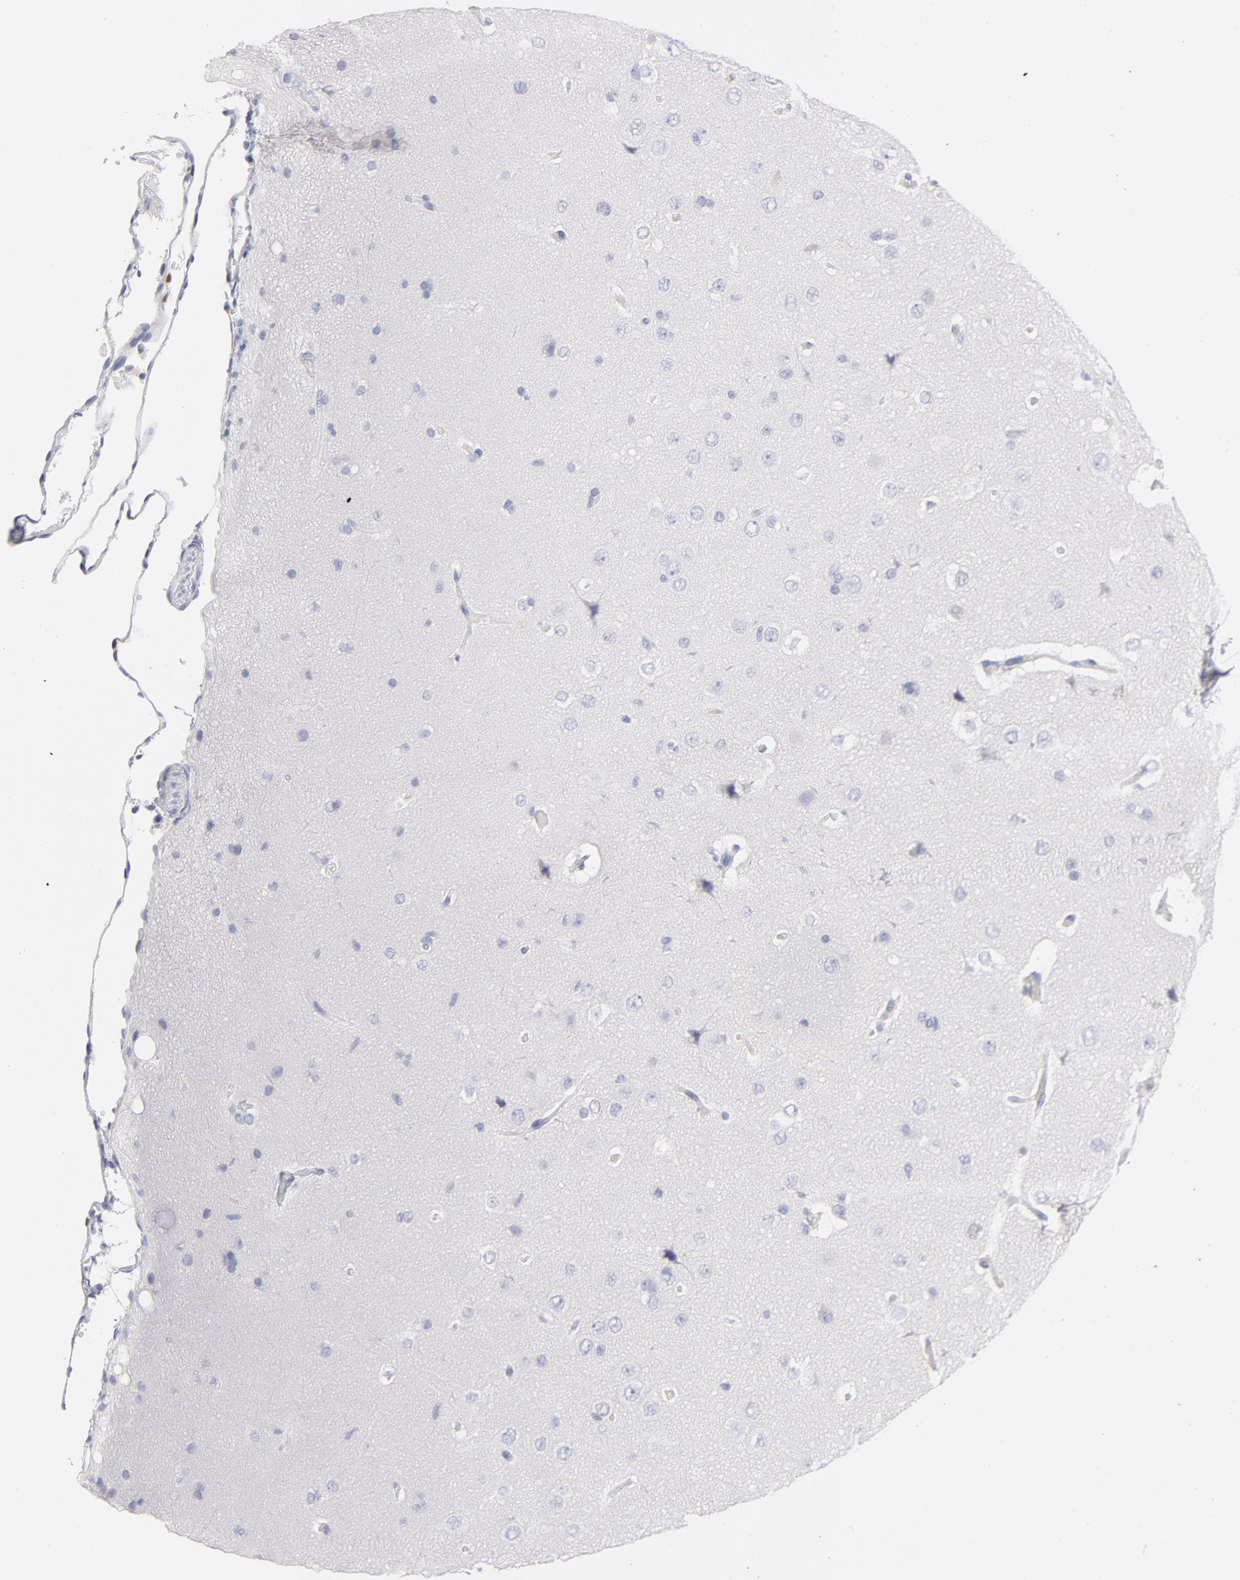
{"staining": {"intensity": "negative", "quantity": "none", "location": "none"}, "tissue": "cerebral cortex", "cell_type": "Endothelial cells", "image_type": "normal", "snomed": [{"axis": "morphology", "description": "Normal tissue, NOS"}, {"axis": "topography", "description": "Cerebral cortex"}], "caption": "Endothelial cells show no significant protein positivity in unremarkable cerebral cortex.", "gene": "MCM7", "patient": {"sex": "female", "age": 45}}